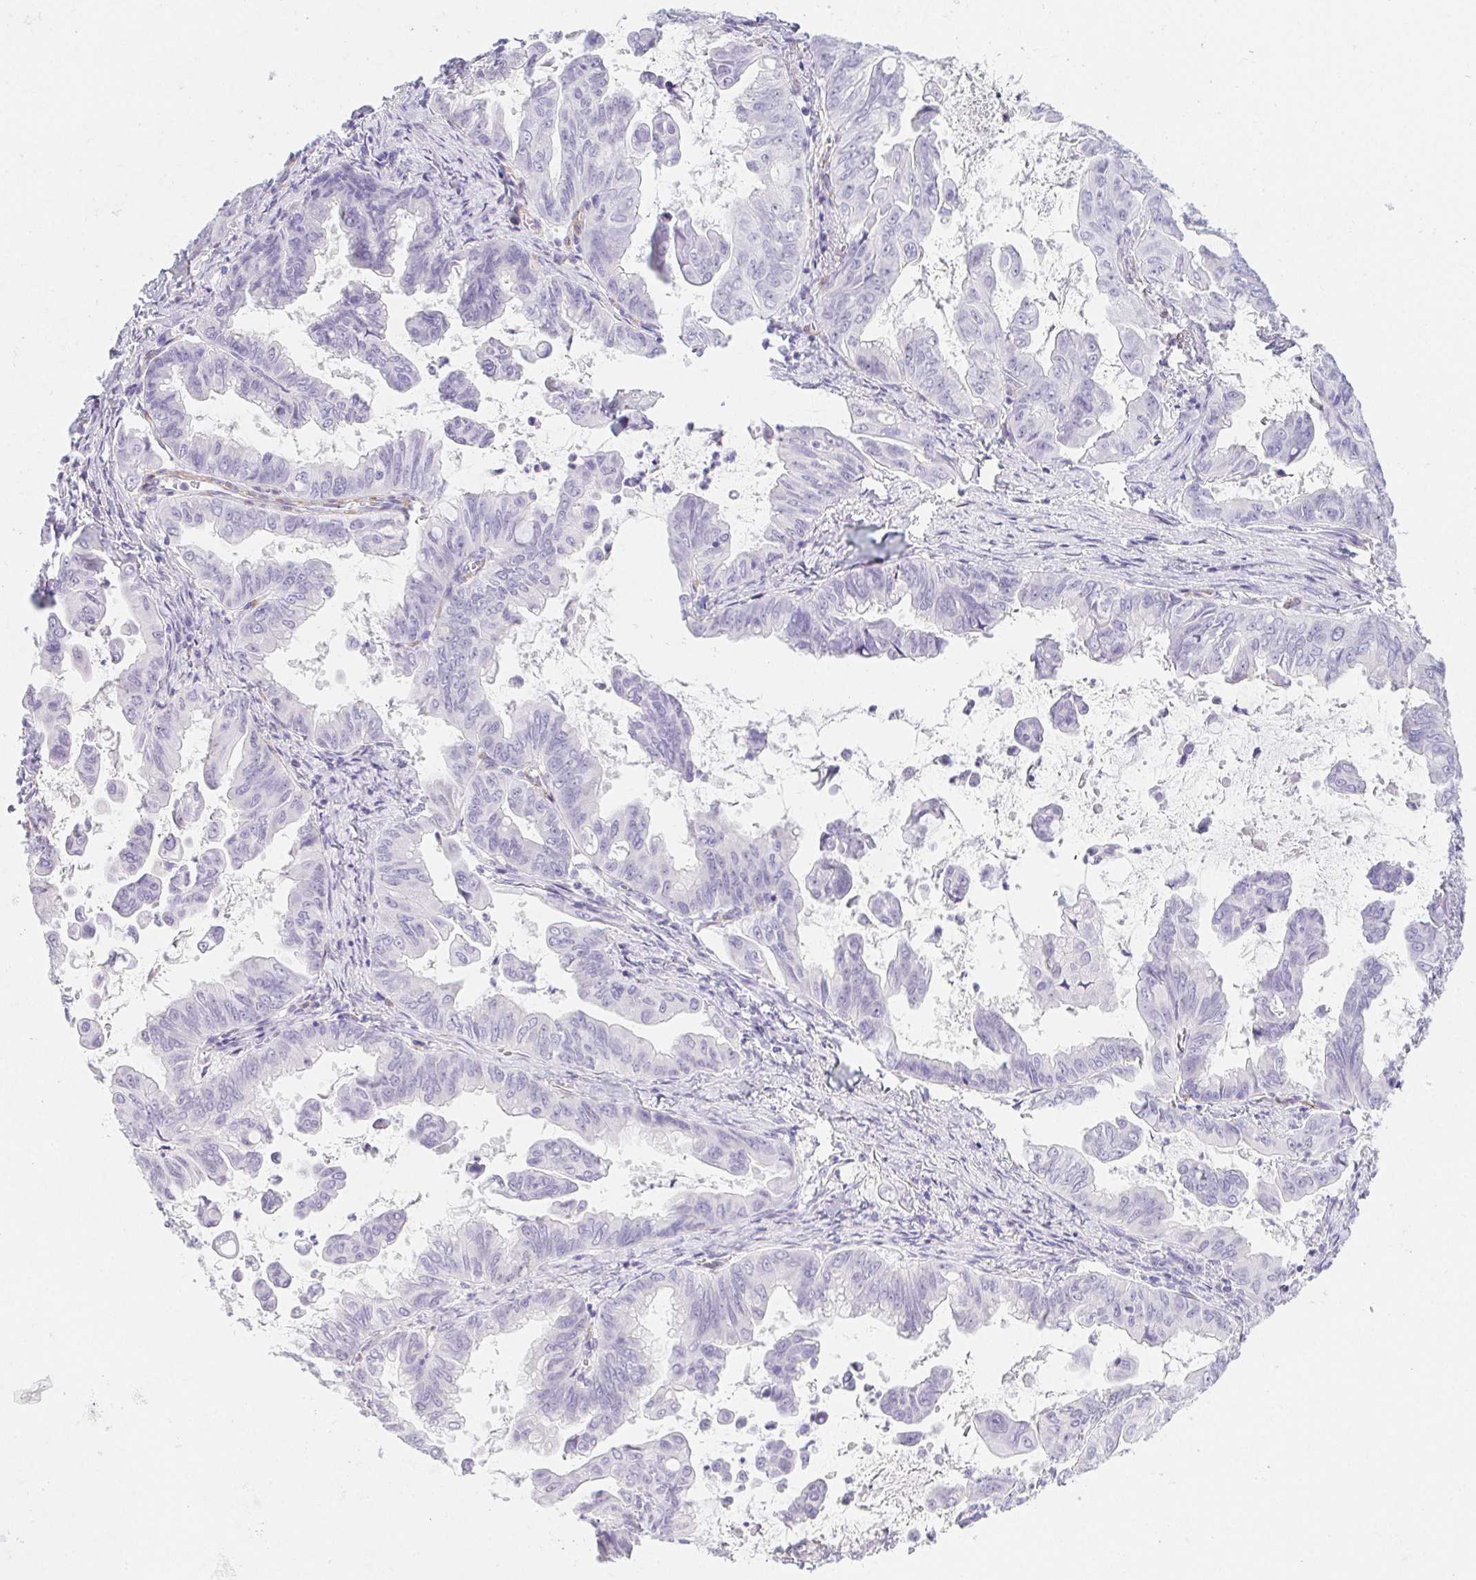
{"staining": {"intensity": "negative", "quantity": "none", "location": "none"}, "tissue": "stomach cancer", "cell_type": "Tumor cells", "image_type": "cancer", "snomed": [{"axis": "morphology", "description": "Adenocarcinoma, NOS"}, {"axis": "topography", "description": "Stomach, upper"}], "caption": "Micrograph shows no significant protein staining in tumor cells of adenocarcinoma (stomach).", "gene": "HRC", "patient": {"sex": "male", "age": 80}}